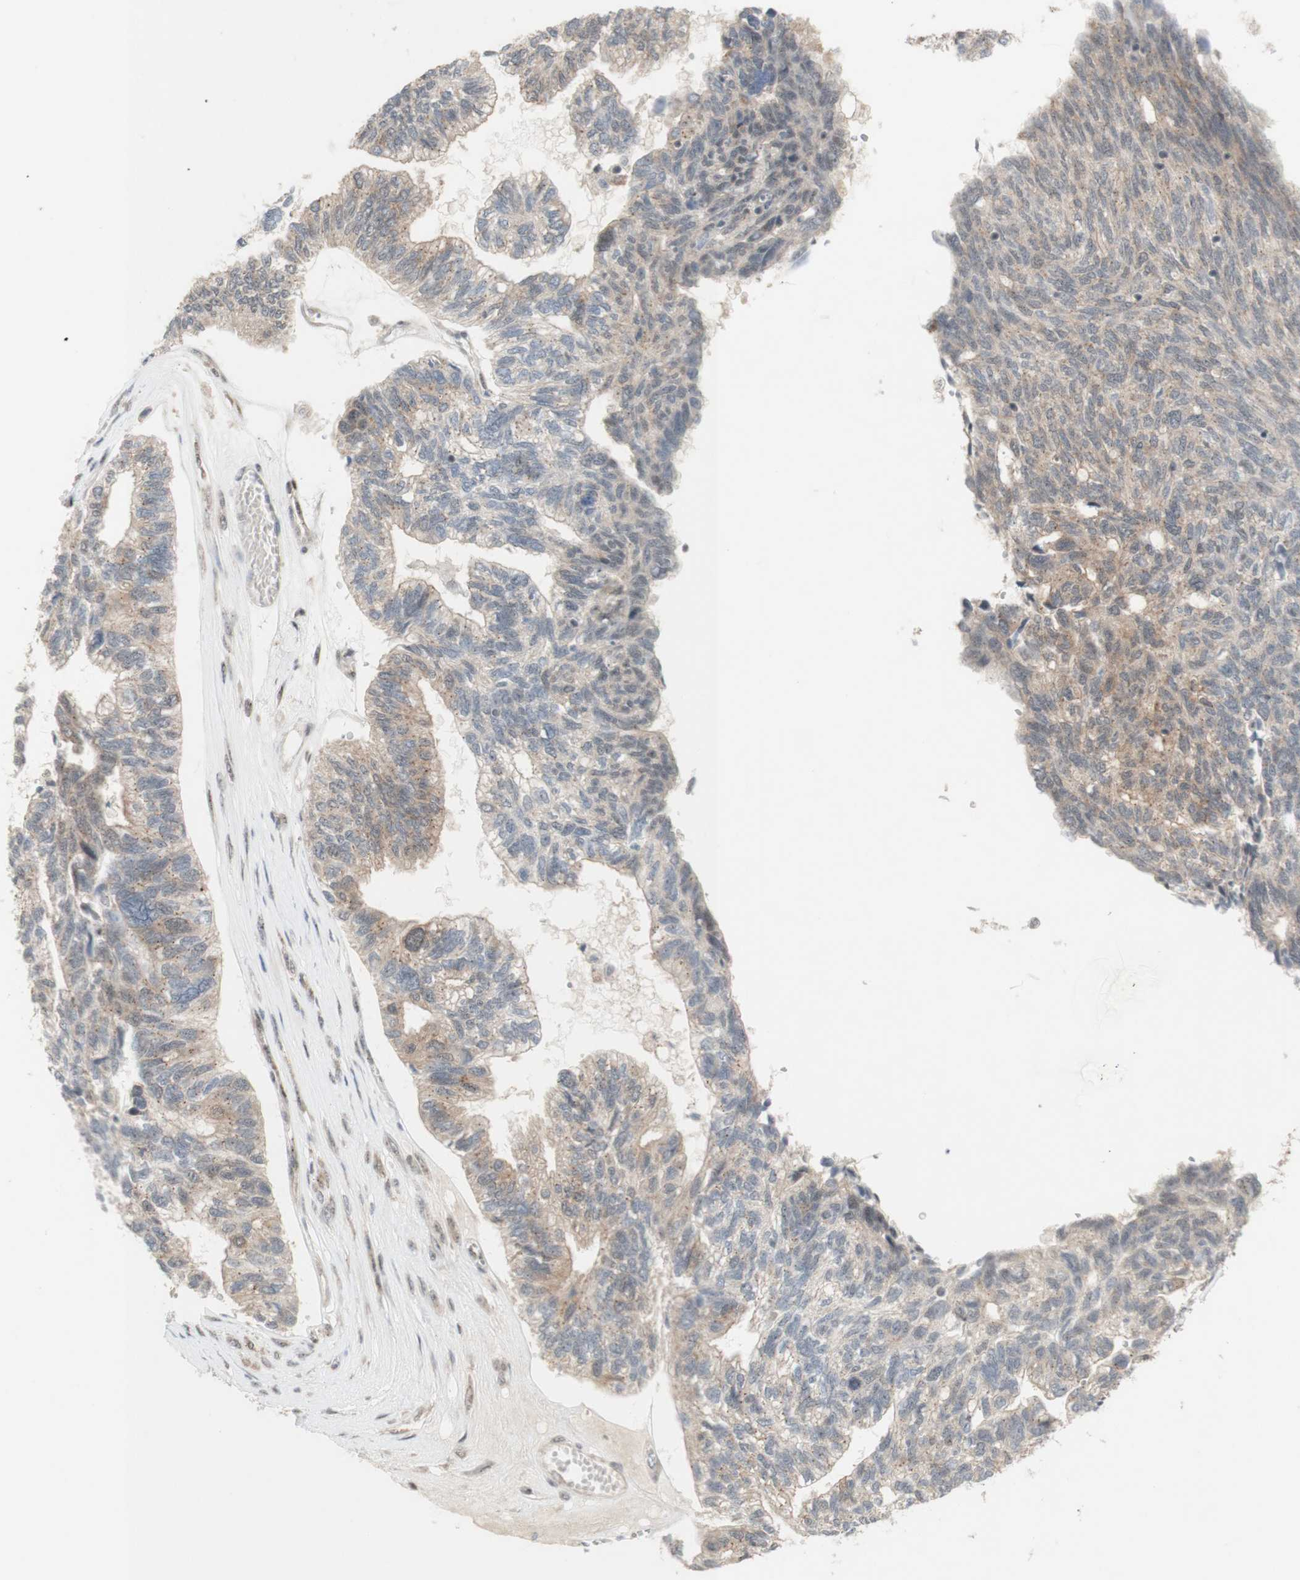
{"staining": {"intensity": "weak", "quantity": ">75%", "location": "cytoplasmic/membranous"}, "tissue": "ovarian cancer", "cell_type": "Tumor cells", "image_type": "cancer", "snomed": [{"axis": "morphology", "description": "Cystadenocarcinoma, serous, NOS"}, {"axis": "topography", "description": "Ovary"}], "caption": "Protein staining demonstrates weak cytoplasmic/membranous positivity in approximately >75% of tumor cells in ovarian cancer. (DAB (3,3'-diaminobenzidine) IHC, brown staining for protein, blue staining for nuclei).", "gene": "CYLD", "patient": {"sex": "female", "age": 79}}